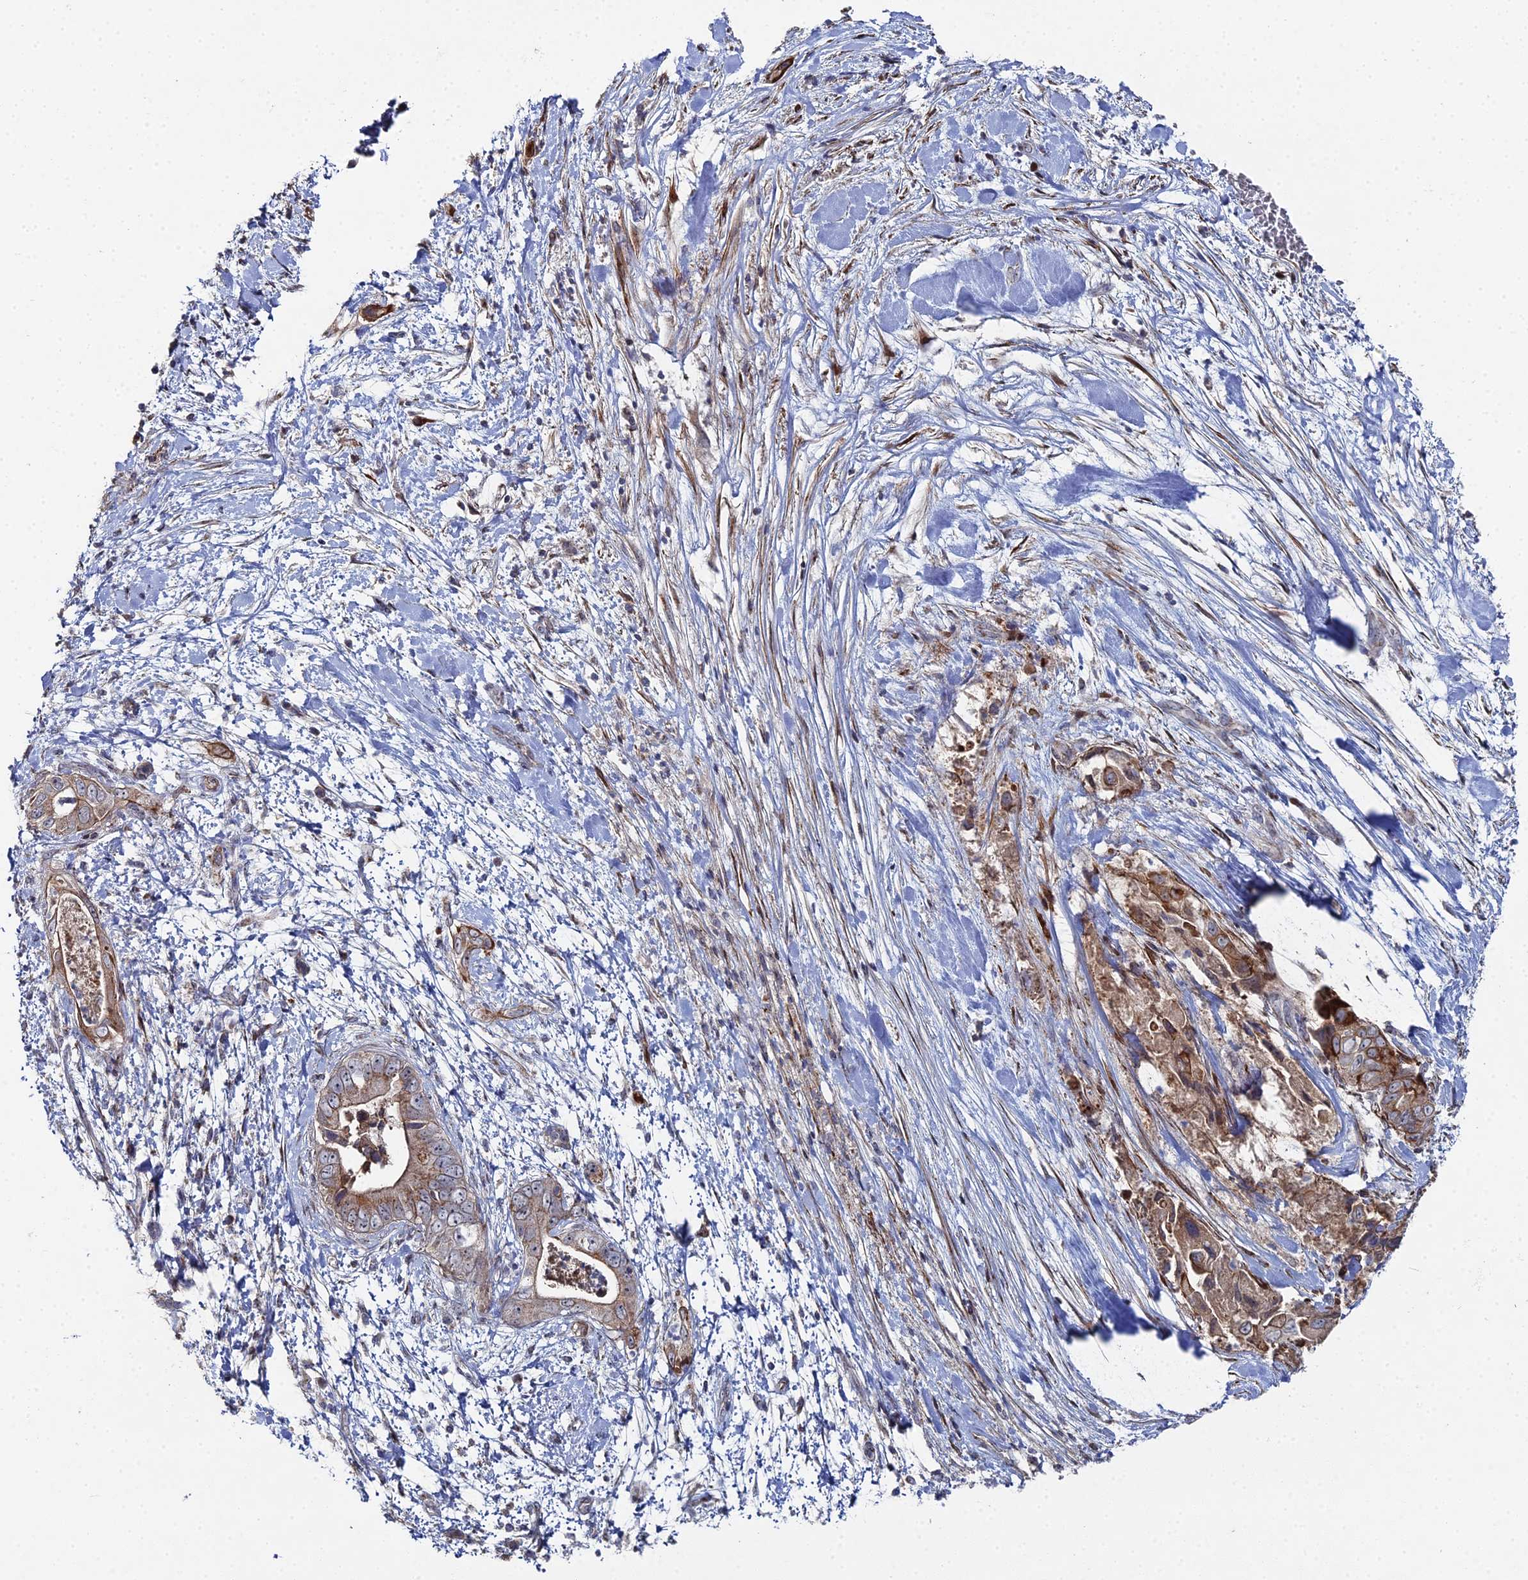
{"staining": {"intensity": "moderate", "quantity": "25%-75%", "location": "cytoplasmic/membranous"}, "tissue": "pancreatic cancer", "cell_type": "Tumor cells", "image_type": "cancer", "snomed": [{"axis": "morphology", "description": "Adenocarcinoma, NOS"}, {"axis": "topography", "description": "Pancreas"}], "caption": "There is medium levels of moderate cytoplasmic/membranous positivity in tumor cells of pancreatic cancer, as demonstrated by immunohistochemical staining (brown color).", "gene": "SGMS1", "patient": {"sex": "female", "age": 78}}